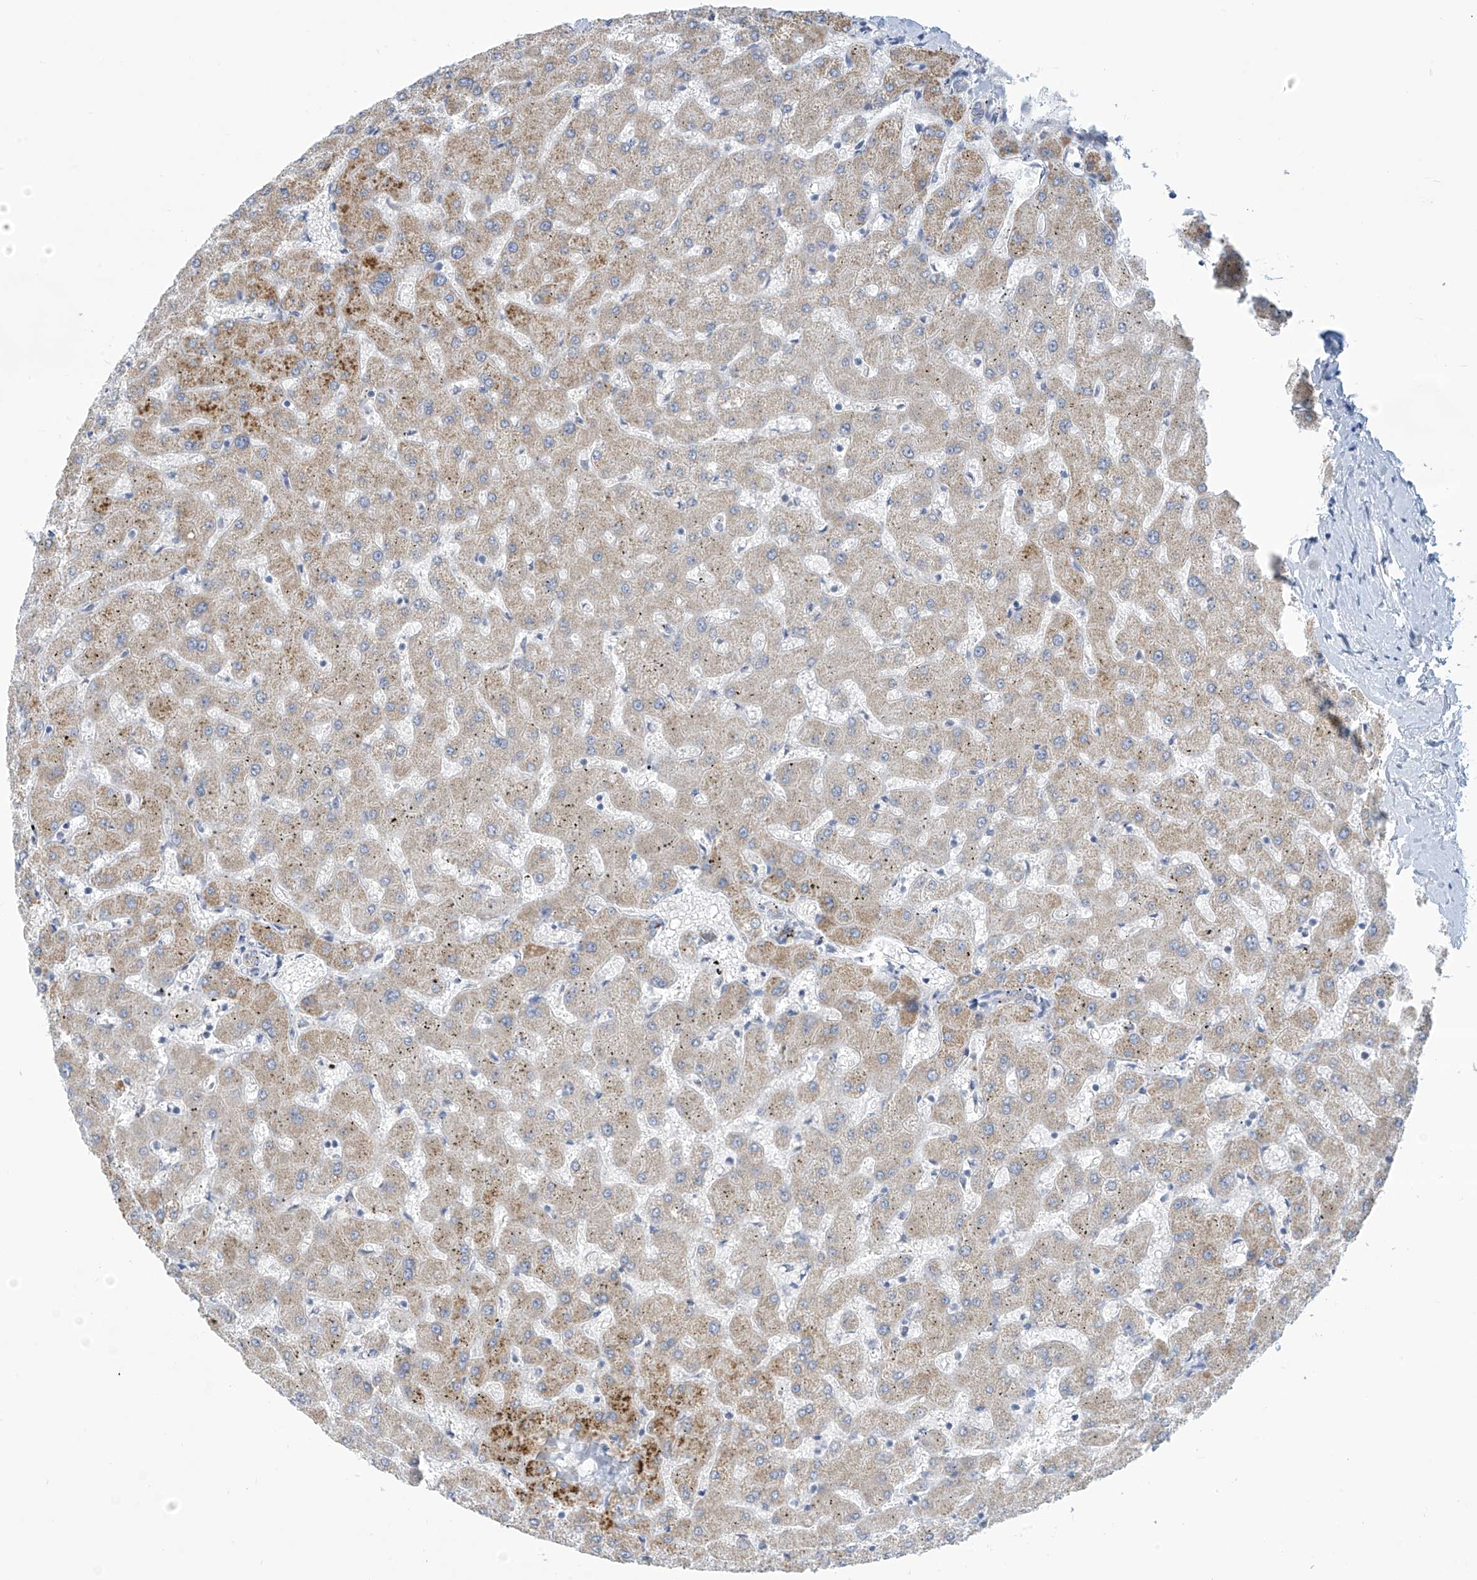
{"staining": {"intensity": "negative", "quantity": "none", "location": "none"}, "tissue": "liver", "cell_type": "Cholangiocytes", "image_type": "normal", "snomed": [{"axis": "morphology", "description": "Normal tissue, NOS"}, {"axis": "topography", "description": "Liver"}], "caption": "The micrograph reveals no staining of cholangiocytes in unremarkable liver. (DAB immunohistochemistry with hematoxylin counter stain).", "gene": "IBA57", "patient": {"sex": "female", "age": 63}}